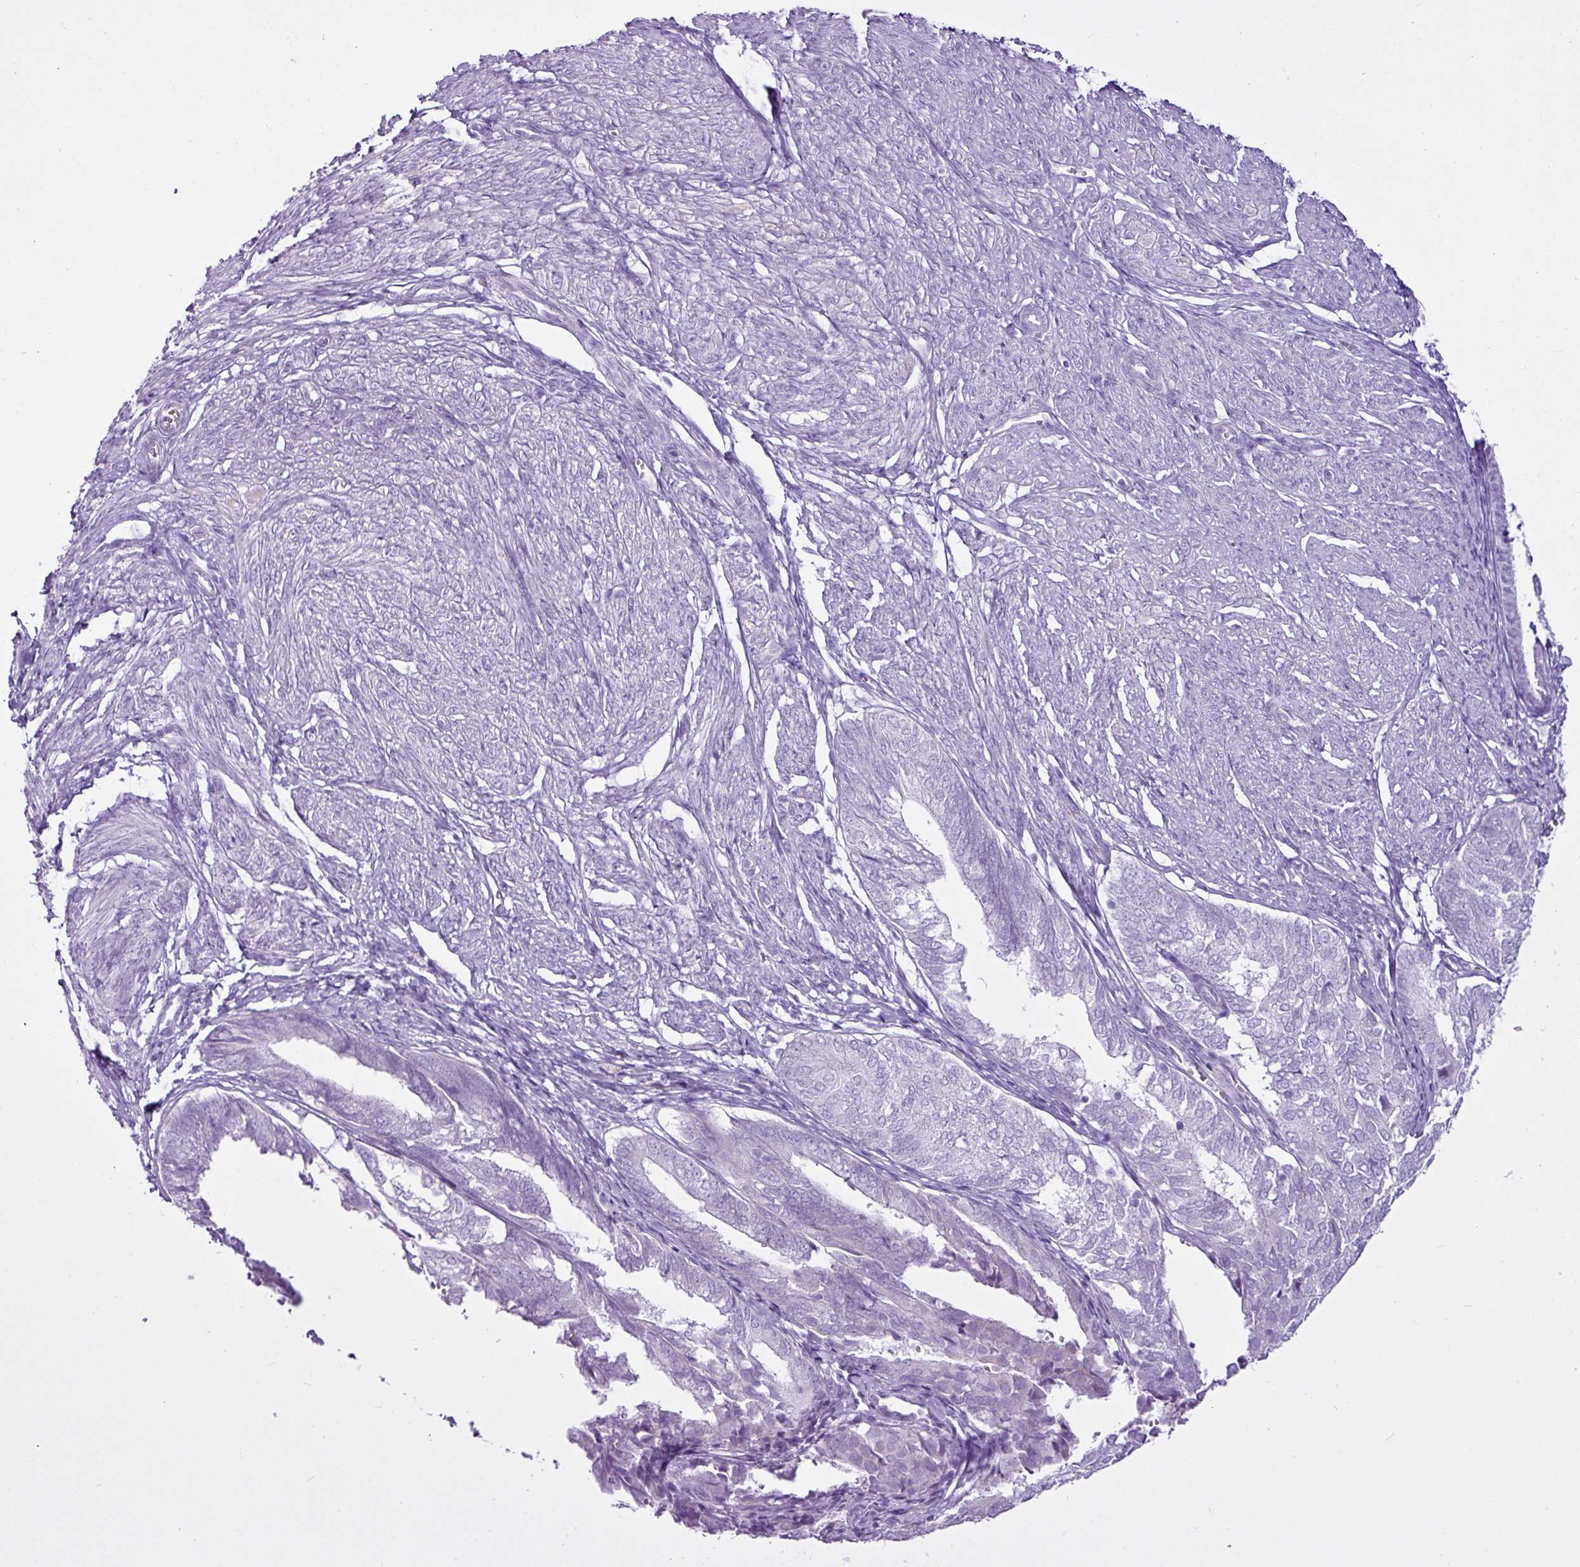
{"staining": {"intensity": "negative", "quantity": "none", "location": "none"}, "tissue": "endometrial cancer", "cell_type": "Tumor cells", "image_type": "cancer", "snomed": [{"axis": "morphology", "description": "Adenocarcinoma, NOS"}, {"axis": "topography", "description": "Endometrium"}], "caption": "This is an immunohistochemistry histopathology image of endometrial adenocarcinoma. There is no staining in tumor cells.", "gene": "LILRB4", "patient": {"sex": "female", "age": 87}}